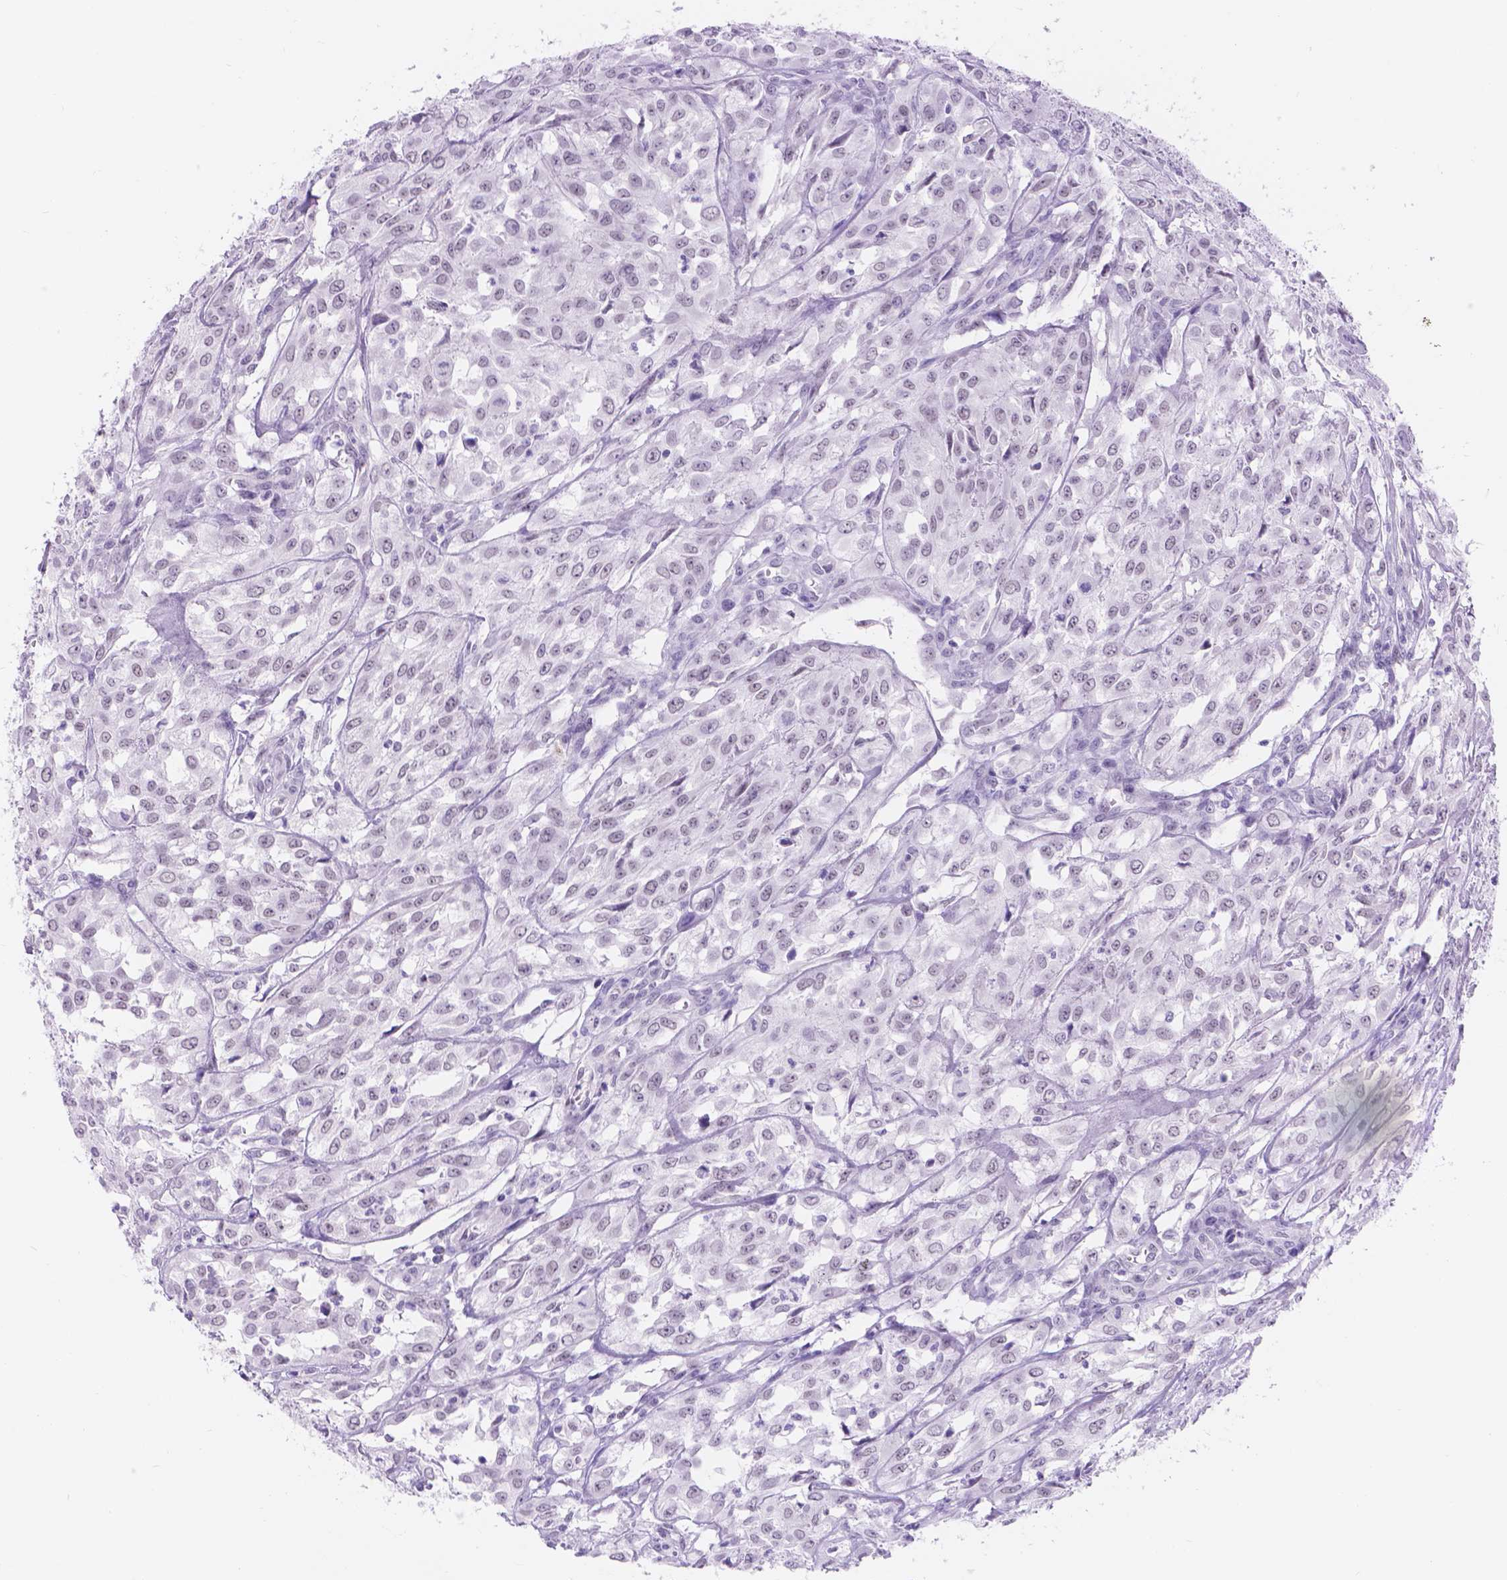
{"staining": {"intensity": "negative", "quantity": "none", "location": "none"}, "tissue": "urothelial cancer", "cell_type": "Tumor cells", "image_type": "cancer", "snomed": [{"axis": "morphology", "description": "Urothelial carcinoma, High grade"}, {"axis": "topography", "description": "Urinary bladder"}], "caption": "Immunohistochemical staining of human high-grade urothelial carcinoma shows no significant positivity in tumor cells.", "gene": "DCC", "patient": {"sex": "male", "age": 67}}